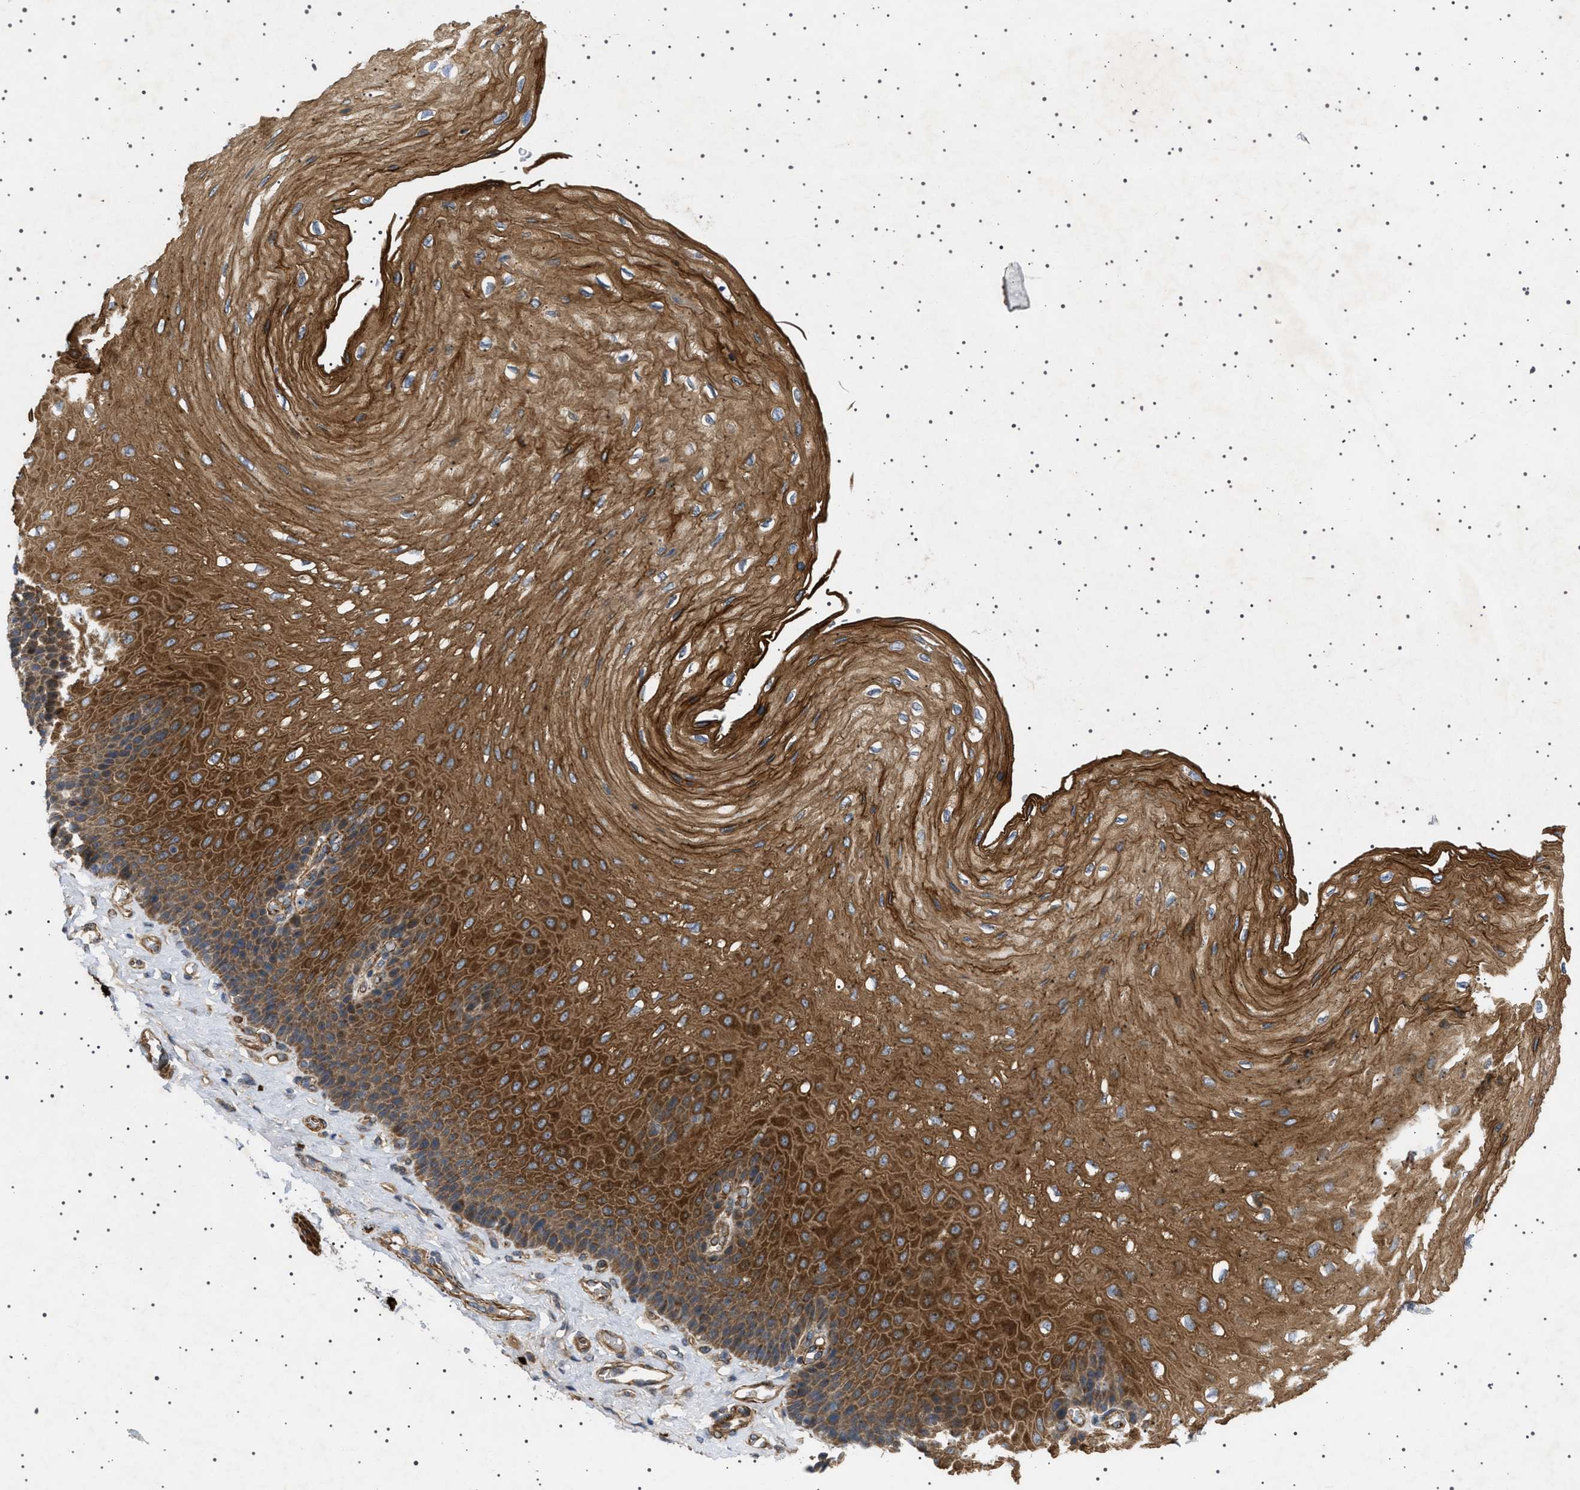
{"staining": {"intensity": "strong", "quantity": ">75%", "location": "cytoplasmic/membranous"}, "tissue": "esophagus", "cell_type": "Squamous epithelial cells", "image_type": "normal", "snomed": [{"axis": "morphology", "description": "Normal tissue, NOS"}, {"axis": "topography", "description": "Esophagus"}], "caption": "Immunohistochemical staining of unremarkable esophagus demonstrates strong cytoplasmic/membranous protein positivity in about >75% of squamous epithelial cells.", "gene": "CCDC186", "patient": {"sex": "female", "age": 72}}